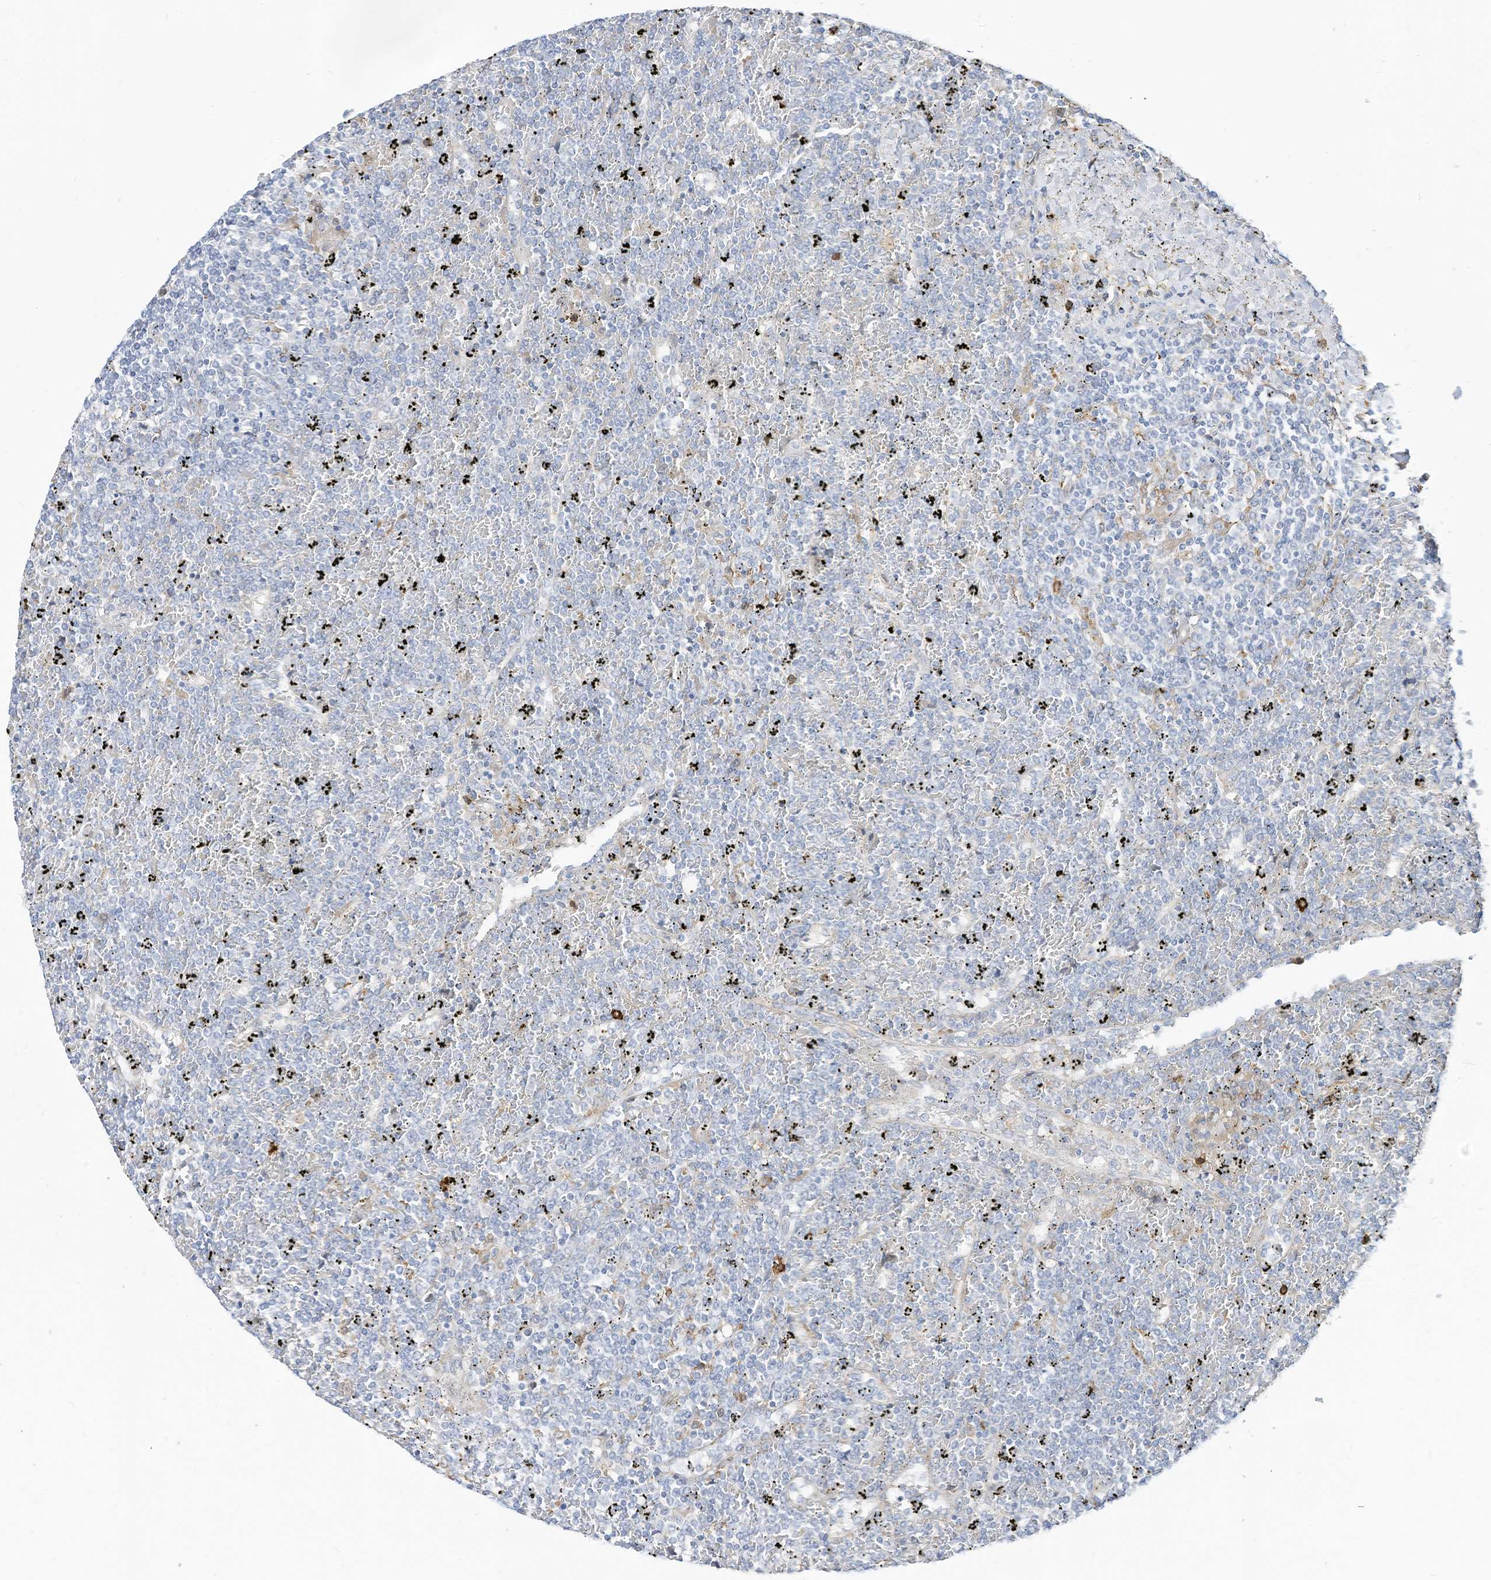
{"staining": {"intensity": "negative", "quantity": "none", "location": "none"}, "tissue": "lymphoma", "cell_type": "Tumor cells", "image_type": "cancer", "snomed": [{"axis": "morphology", "description": "Malignant lymphoma, non-Hodgkin's type, Low grade"}, {"axis": "topography", "description": "Spleen"}], "caption": "Immunohistochemistry histopathology image of neoplastic tissue: low-grade malignant lymphoma, non-Hodgkin's type stained with DAB shows no significant protein staining in tumor cells.", "gene": "ATP13A1", "patient": {"sex": "female", "age": 19}}